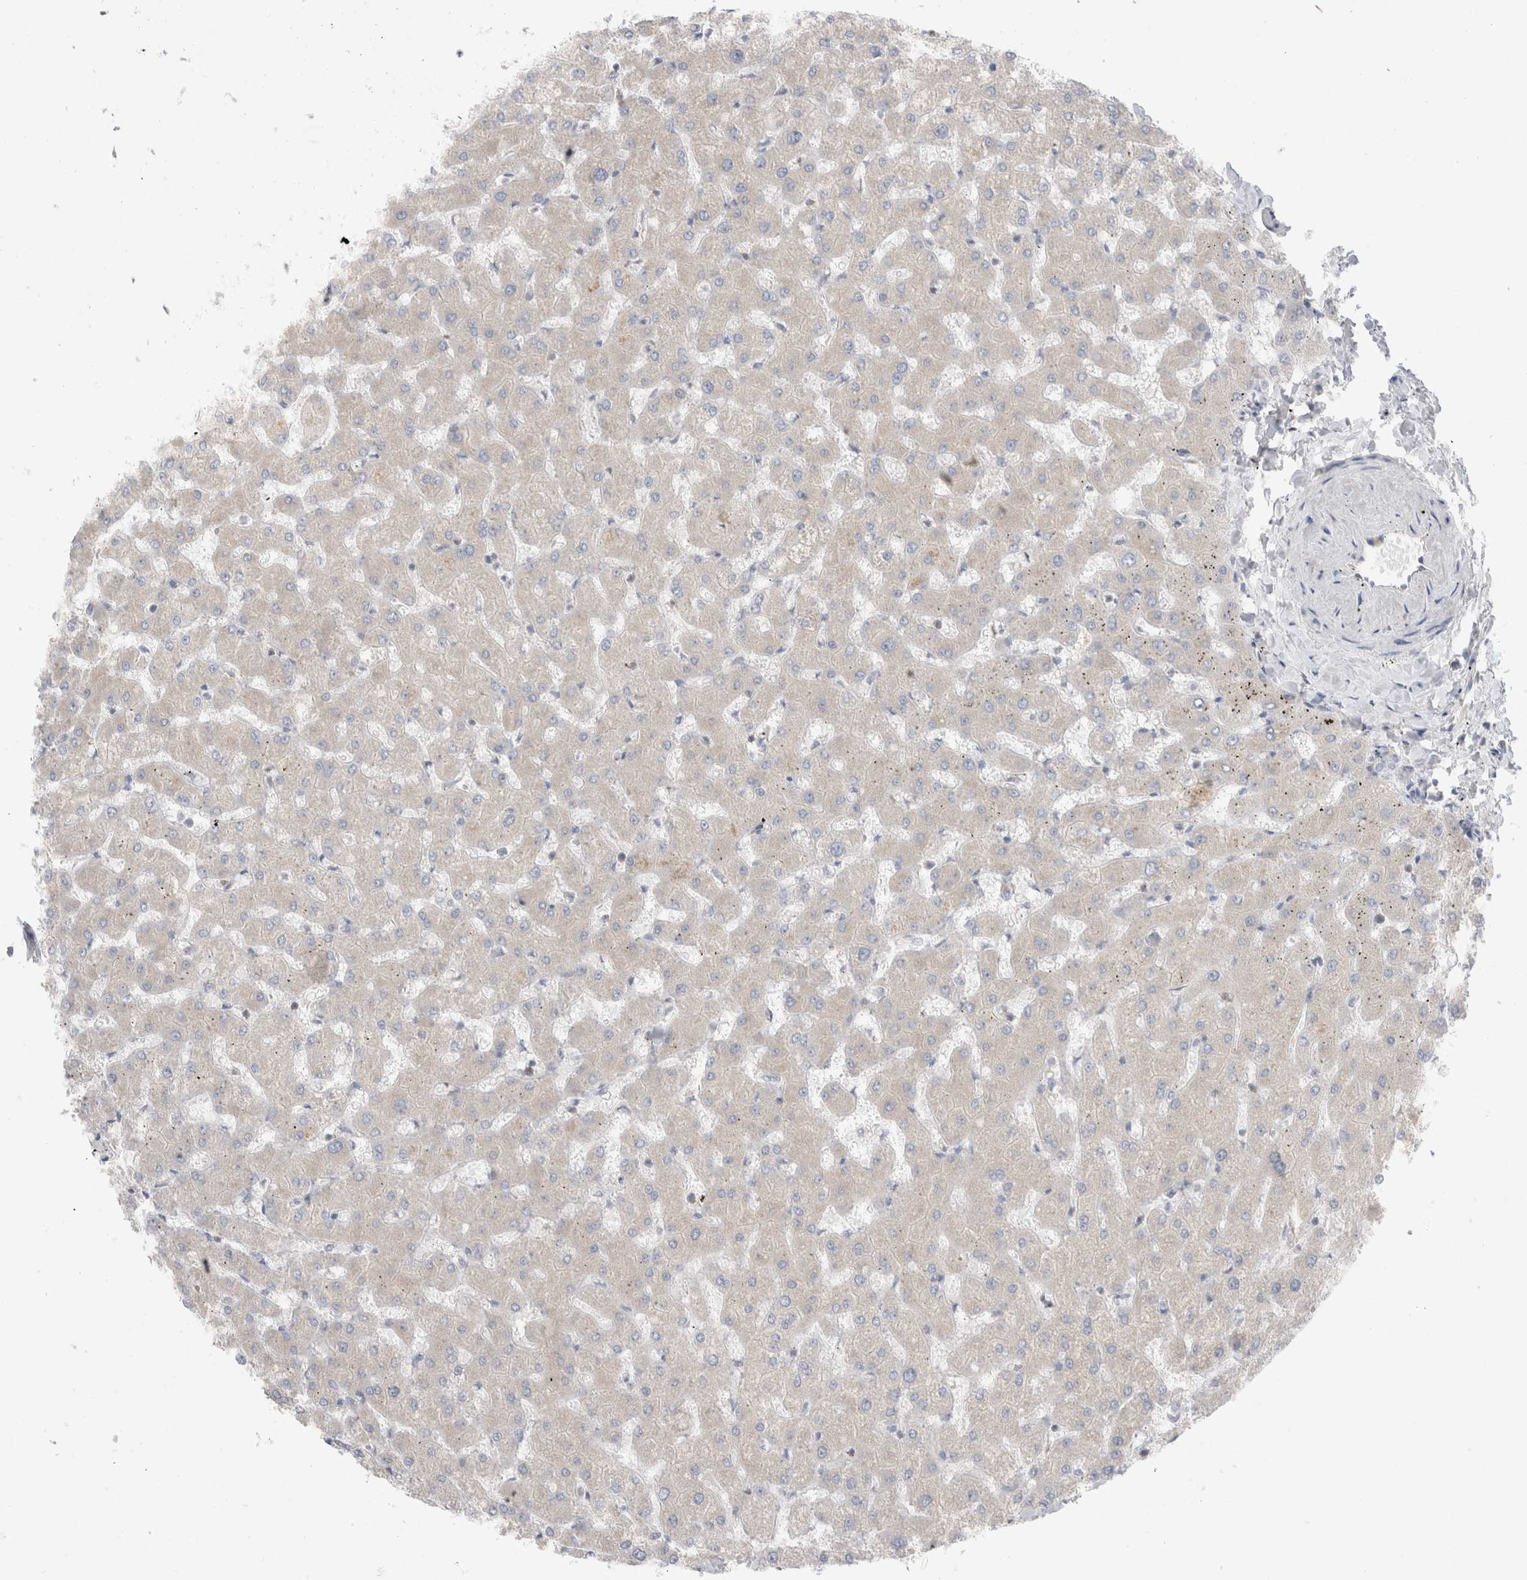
{"staining": {"intensity": "negative", "quantity": "none", "location": "none"}, "tissue": "liver", "cell_type": "Cholangiocytes", "image_type": "normal", "snomed": [{"axis": "morphology", "description": "Normal tissue, NOS"}, {"axis": "topography", "description": "Liver"}], "caption": "Cholangiocytes show no significant protein positivity in benign liver. Brightfield microscopy of immunohistochemistry stained with DAB (brown) and hematoxylin (blue), captured at high magnification.", "gene": "ZNF23", "patient": {"sex": "female", "age": 63}}